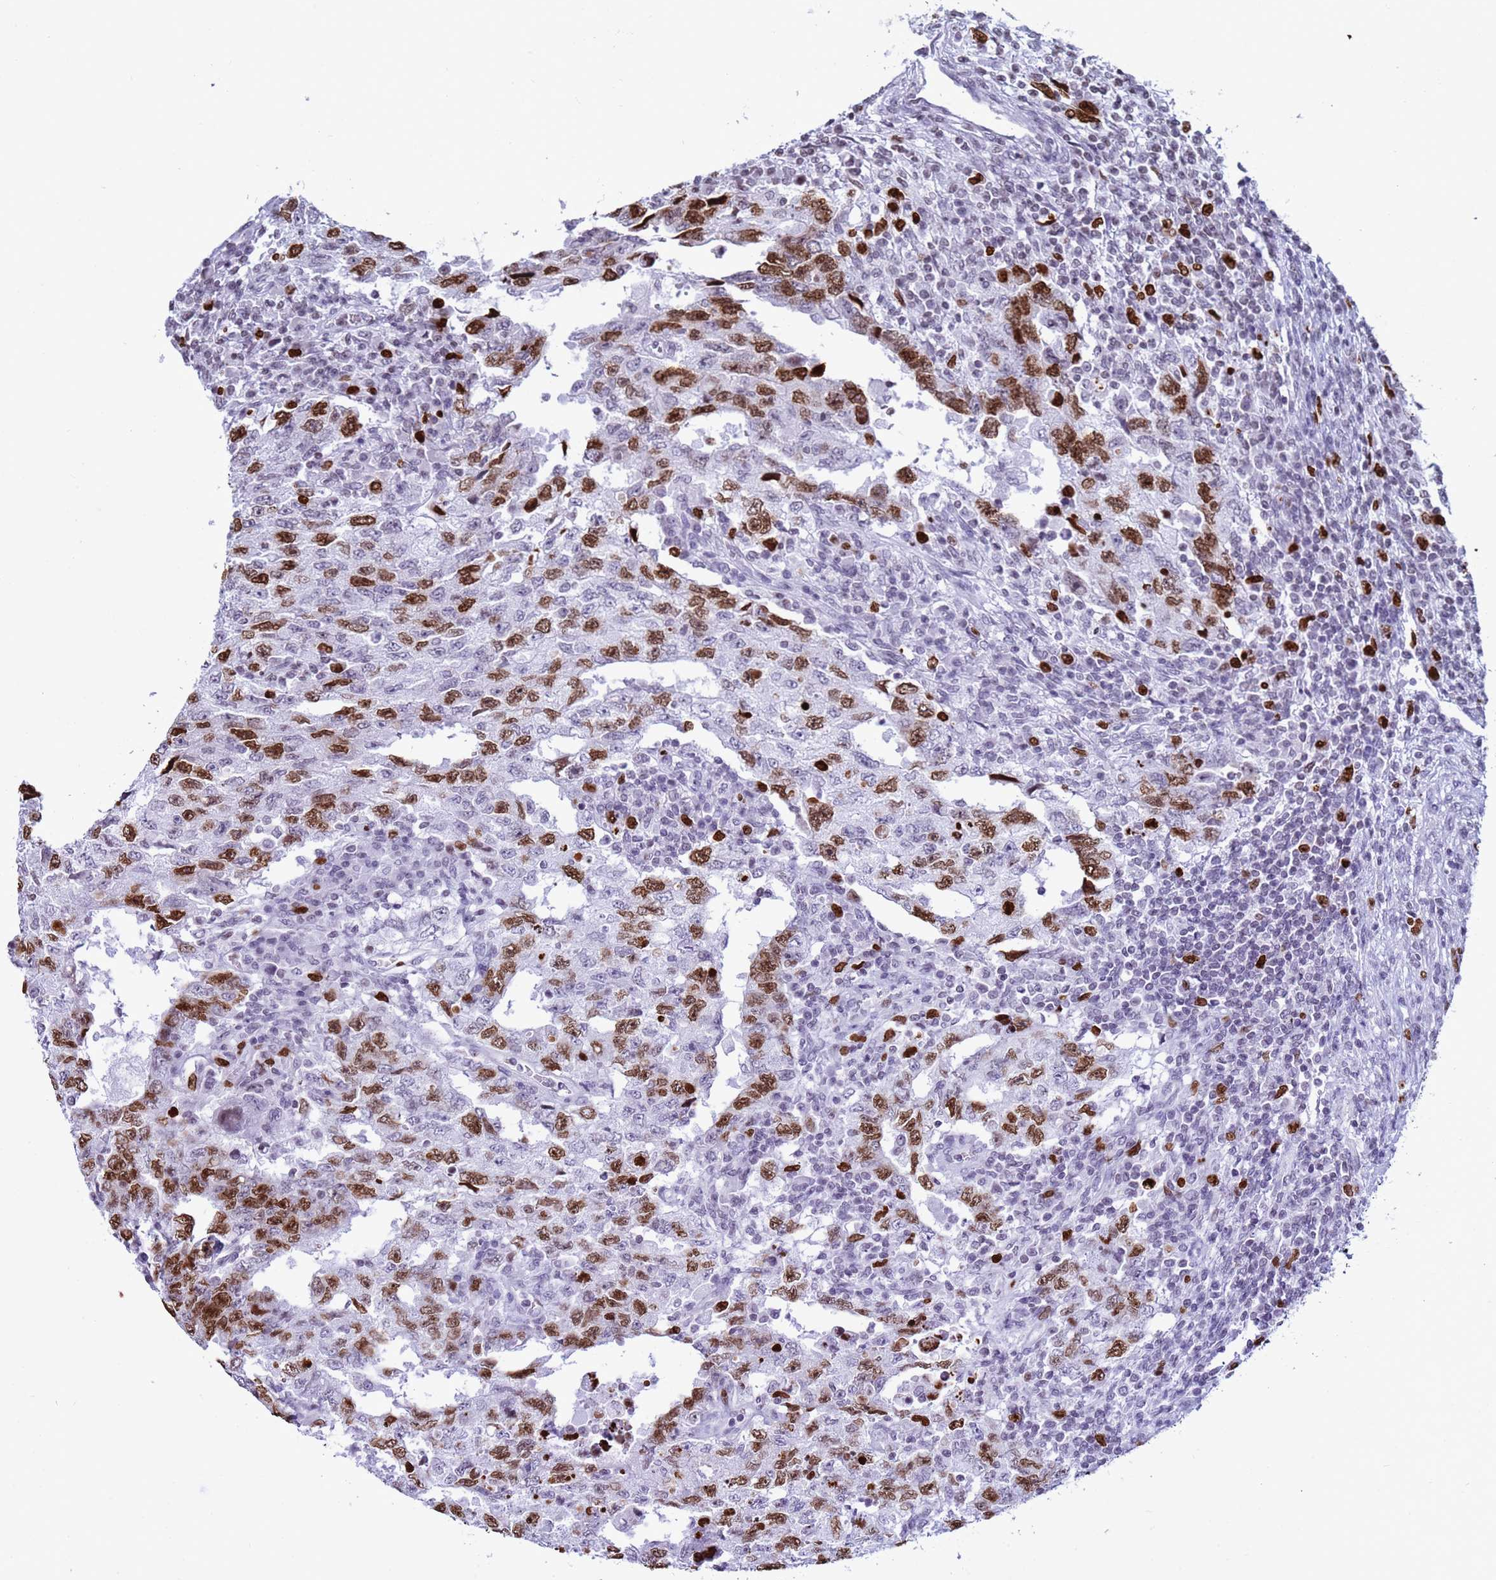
{"staining": {"intensity": "strong", "quantity": "25%-75%", "location": "nuclear"}, "tissue": "testis cancer", "cell_type": "Tumor cells", "image_type": "cancer", "snomed": [{"axis": "morphology", "description": "Carcinoma, Embryonal, NOS"}, {"axis": "topography", "description": "Testis"}], "caption": "About 25%-75% of tumor cells in embryonal carcinoma (testis) display strong nuclear protein expression as visualized by brown immunohistochemical staining.", "gene": "H4C8", "patient": {"sex": "male", "age": 26}}